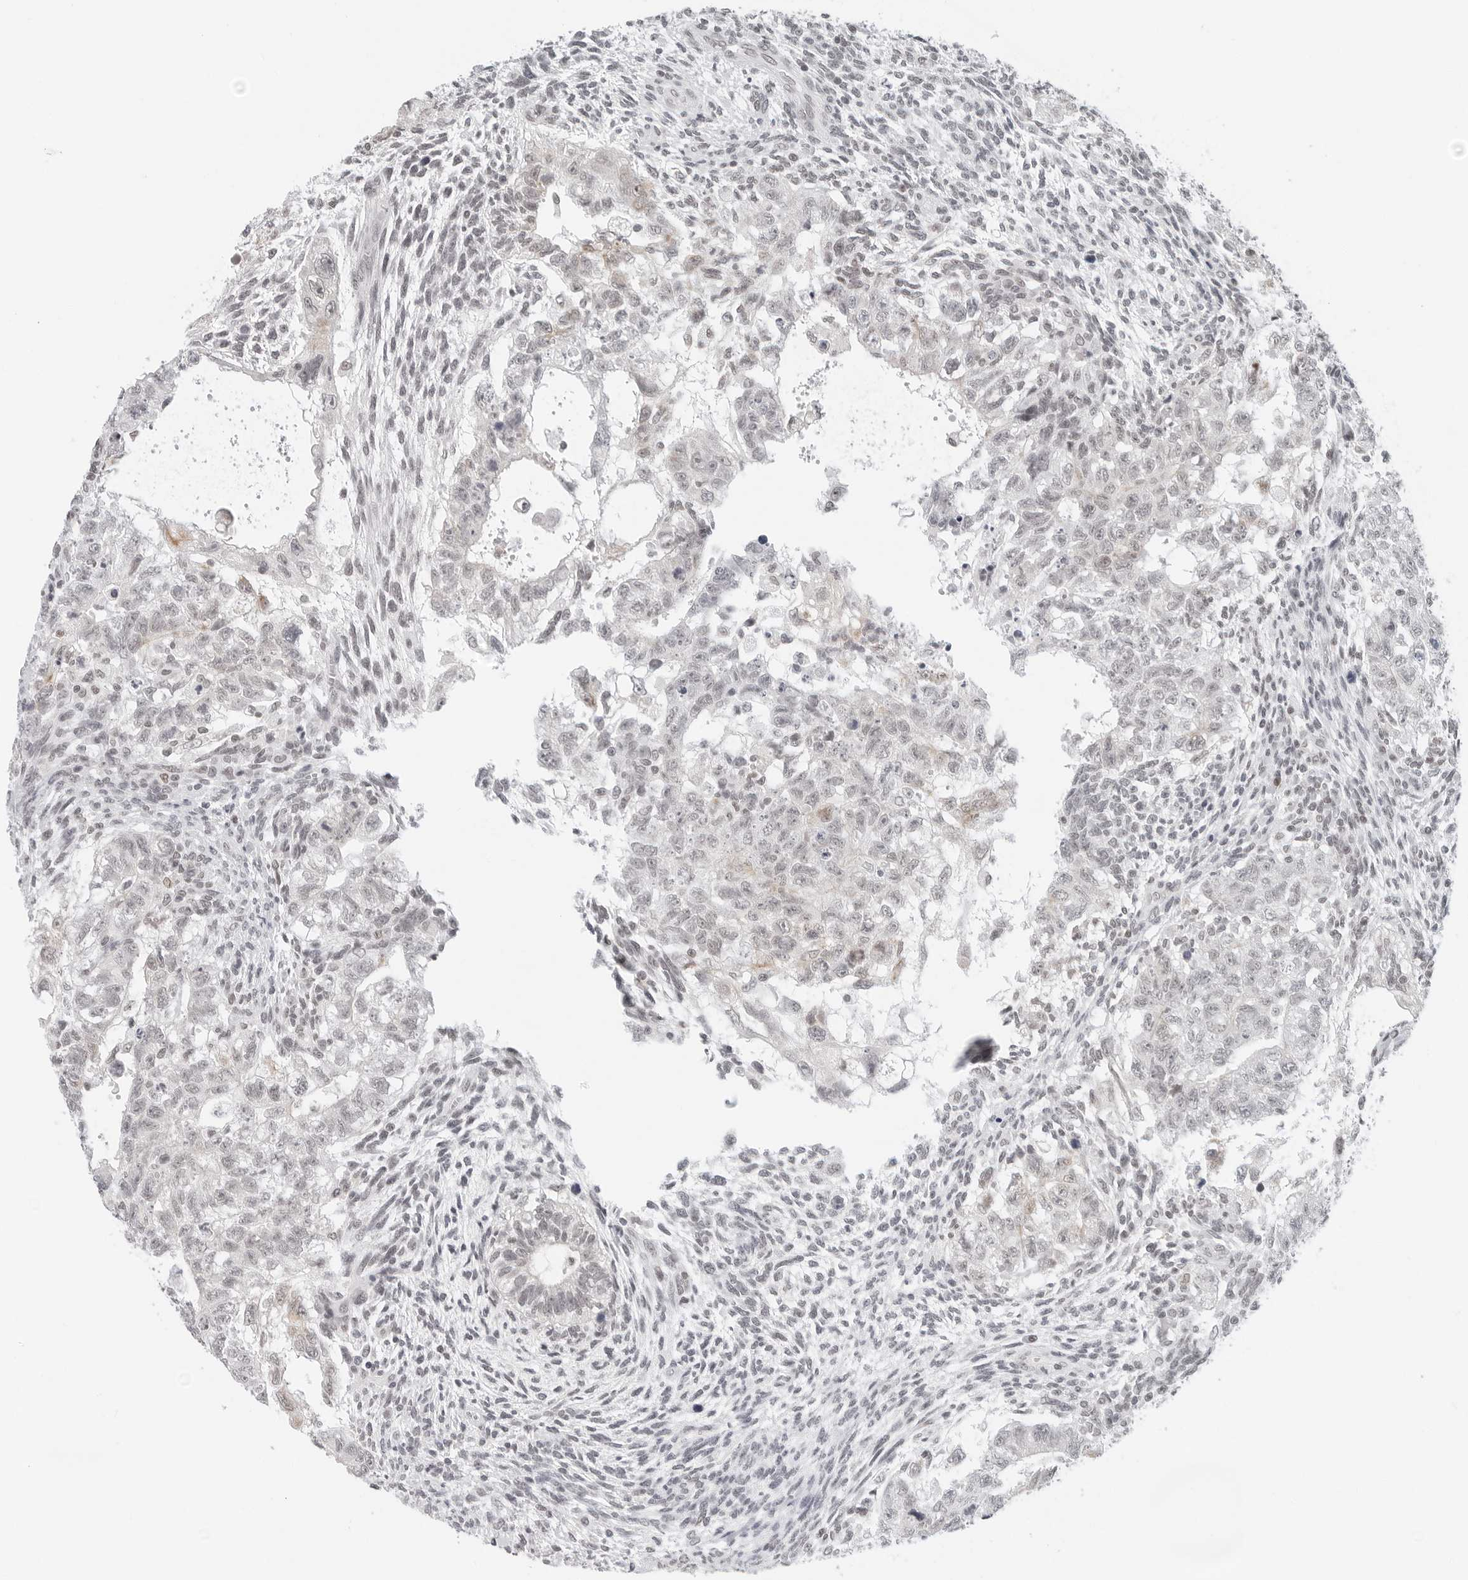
{"staining": {"intensity": "weak", "quantity": "25%-75%", "location": "nuclear"}, "tissue": "testis cancer", "cell_type": "Tumor cells", "image_type": "cancer", "snomed": [{"axis": "morphology", "description": "Carcinoma, Embryonal, NOS"}, {"axis": "topography", "description": "Testis"}], "caption": "Immunohistochemistry (IHC) histopathology image of neoplastic tissue: testis embryonal carcinoma stained using immunohistochemistry displays low levels of weak protein expression localized specifically in the nuclear of tumor cells, appearing as a nuclear brown color.", "gene": "FLG2", "patient": {"sex": "male", "age": 37}}